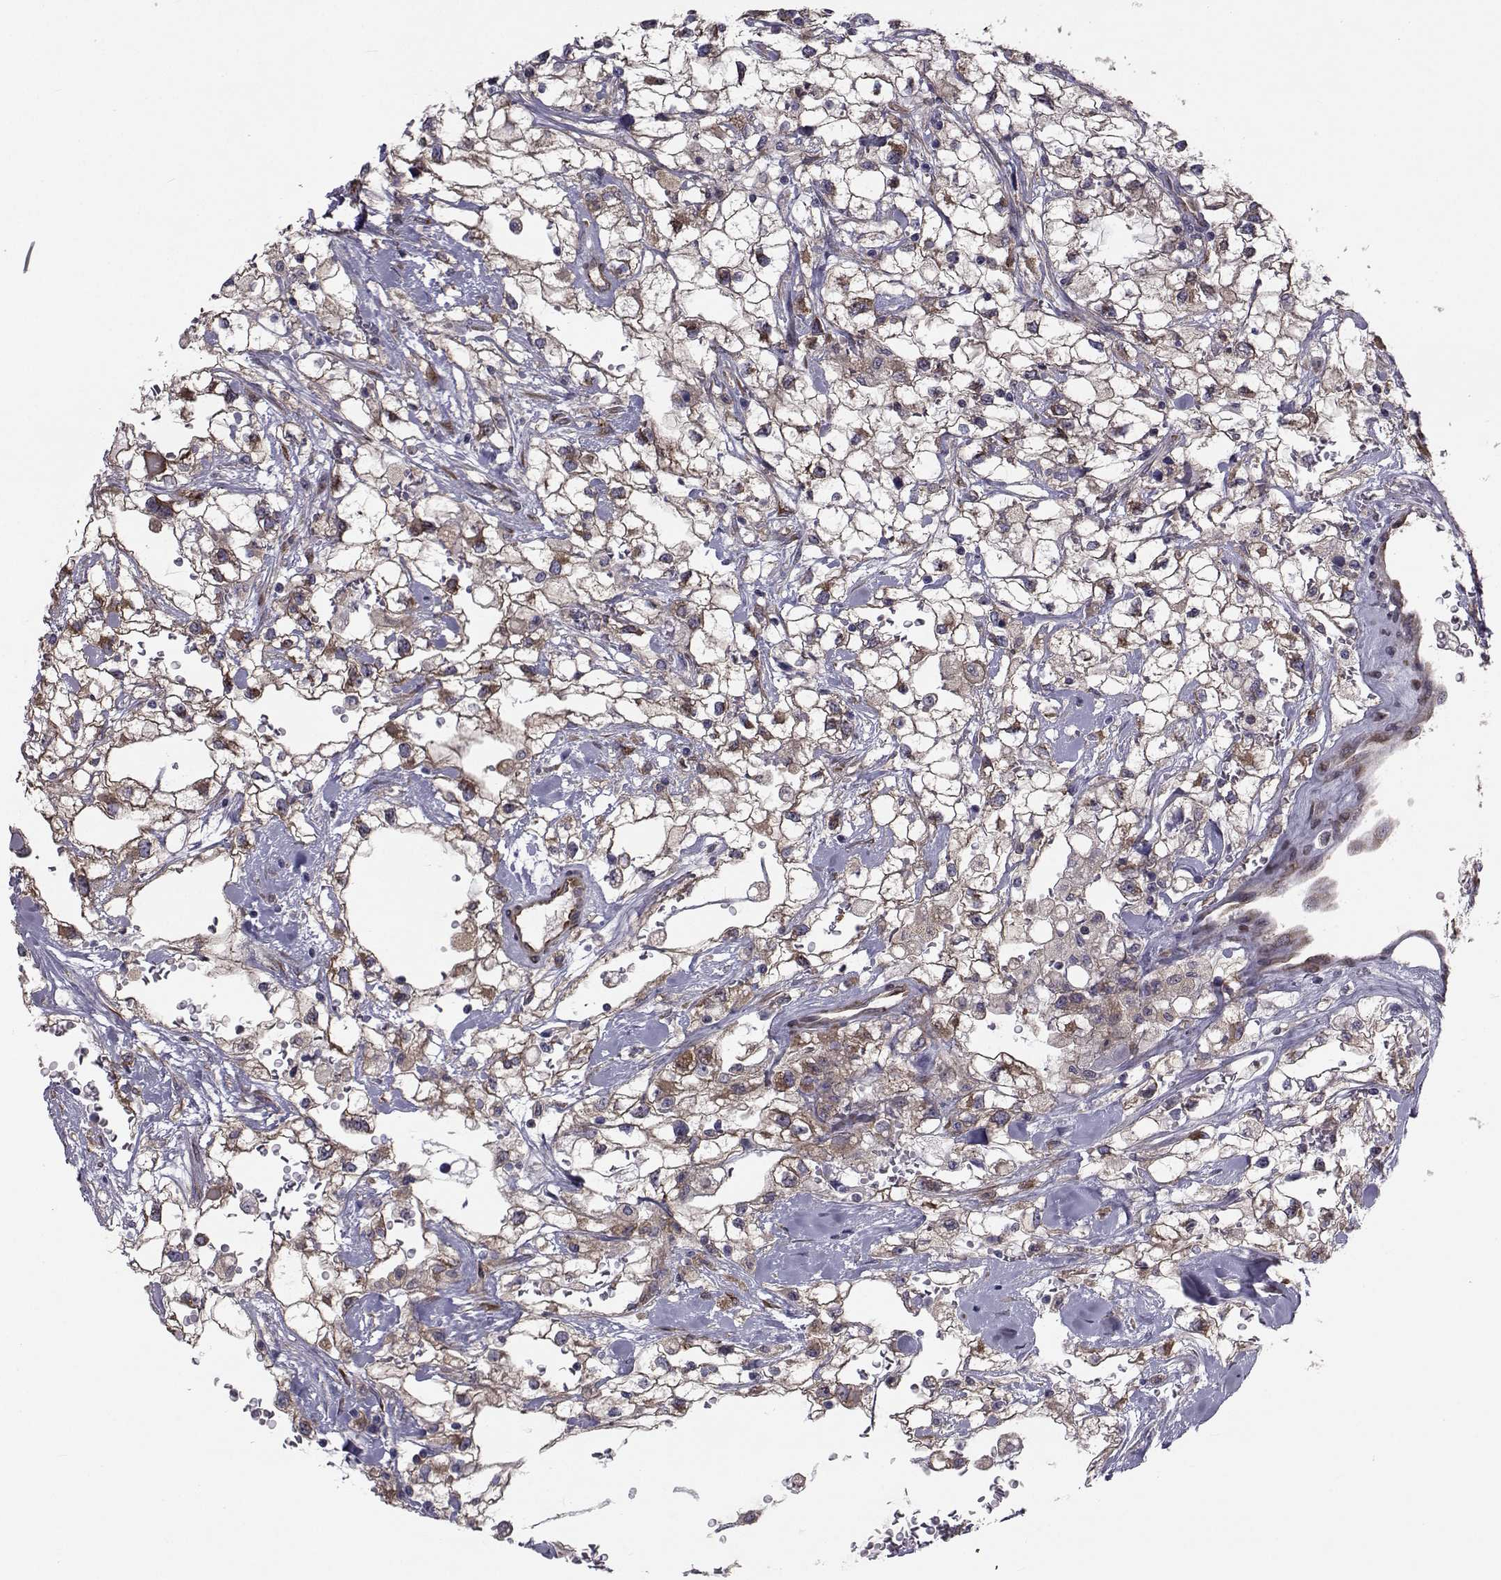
{"staining": {"intensity": "moderate", "quantity": "25%-75%", "location": "cytoplasmic/membranous"}, "tissue": "renal cancer", "cell_type": "Tumor cells", "image_type": "cancer", "snomed": [{"axis": "morphology", "description": "Adenocarcinoma, NOS"}, {"axis": "topography", "description": "Kidney"}], "caption": "Renal adenocarcinoma stained with DAB immunohistochemistry (IHC) exhibits medium levels of moderate cytoplasmic/membranous expression in about 25%-75% of tumor cells.", "gene": "TRIP10", "patient": {"sex": "male", "age": 59}}